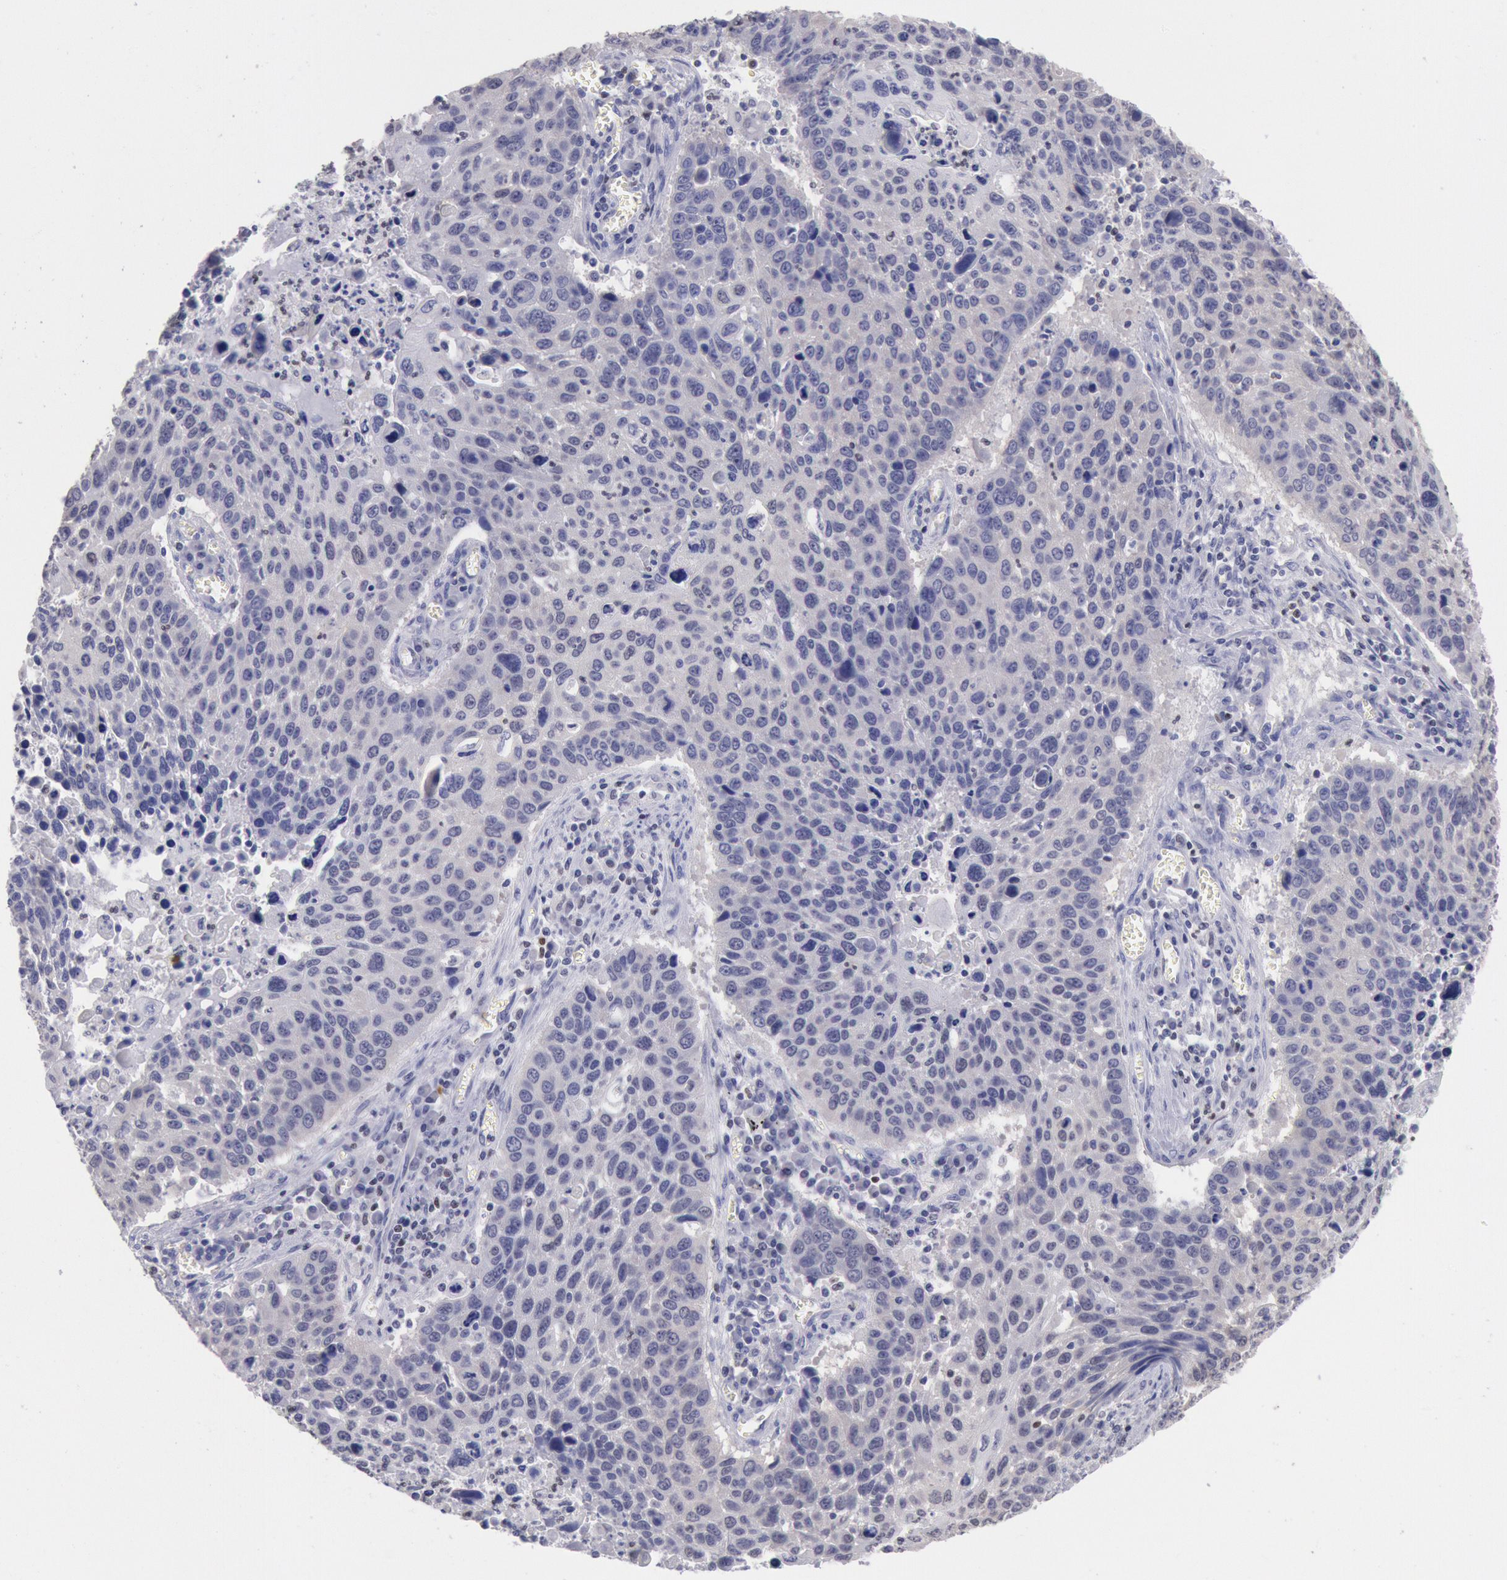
{"staining": {"intensity": "negative", "quantity": "none", "location": "none"}, "tissue": "lung cancer", "cell_type": "Tumor cells", "image_type": "cancer", "snomed": [{"axis": "morphology", "description": "Squamous cell carcinoma, NOS"}, {"axis": "topography", "description": "Lung"}], "caption": "IHC histopathology image of human lung cancer stained for a protein (brown), which shows no staining in tumor cells.", "gene": "RPS6KA5", "patient": {"sex": "male", "age": 68}}